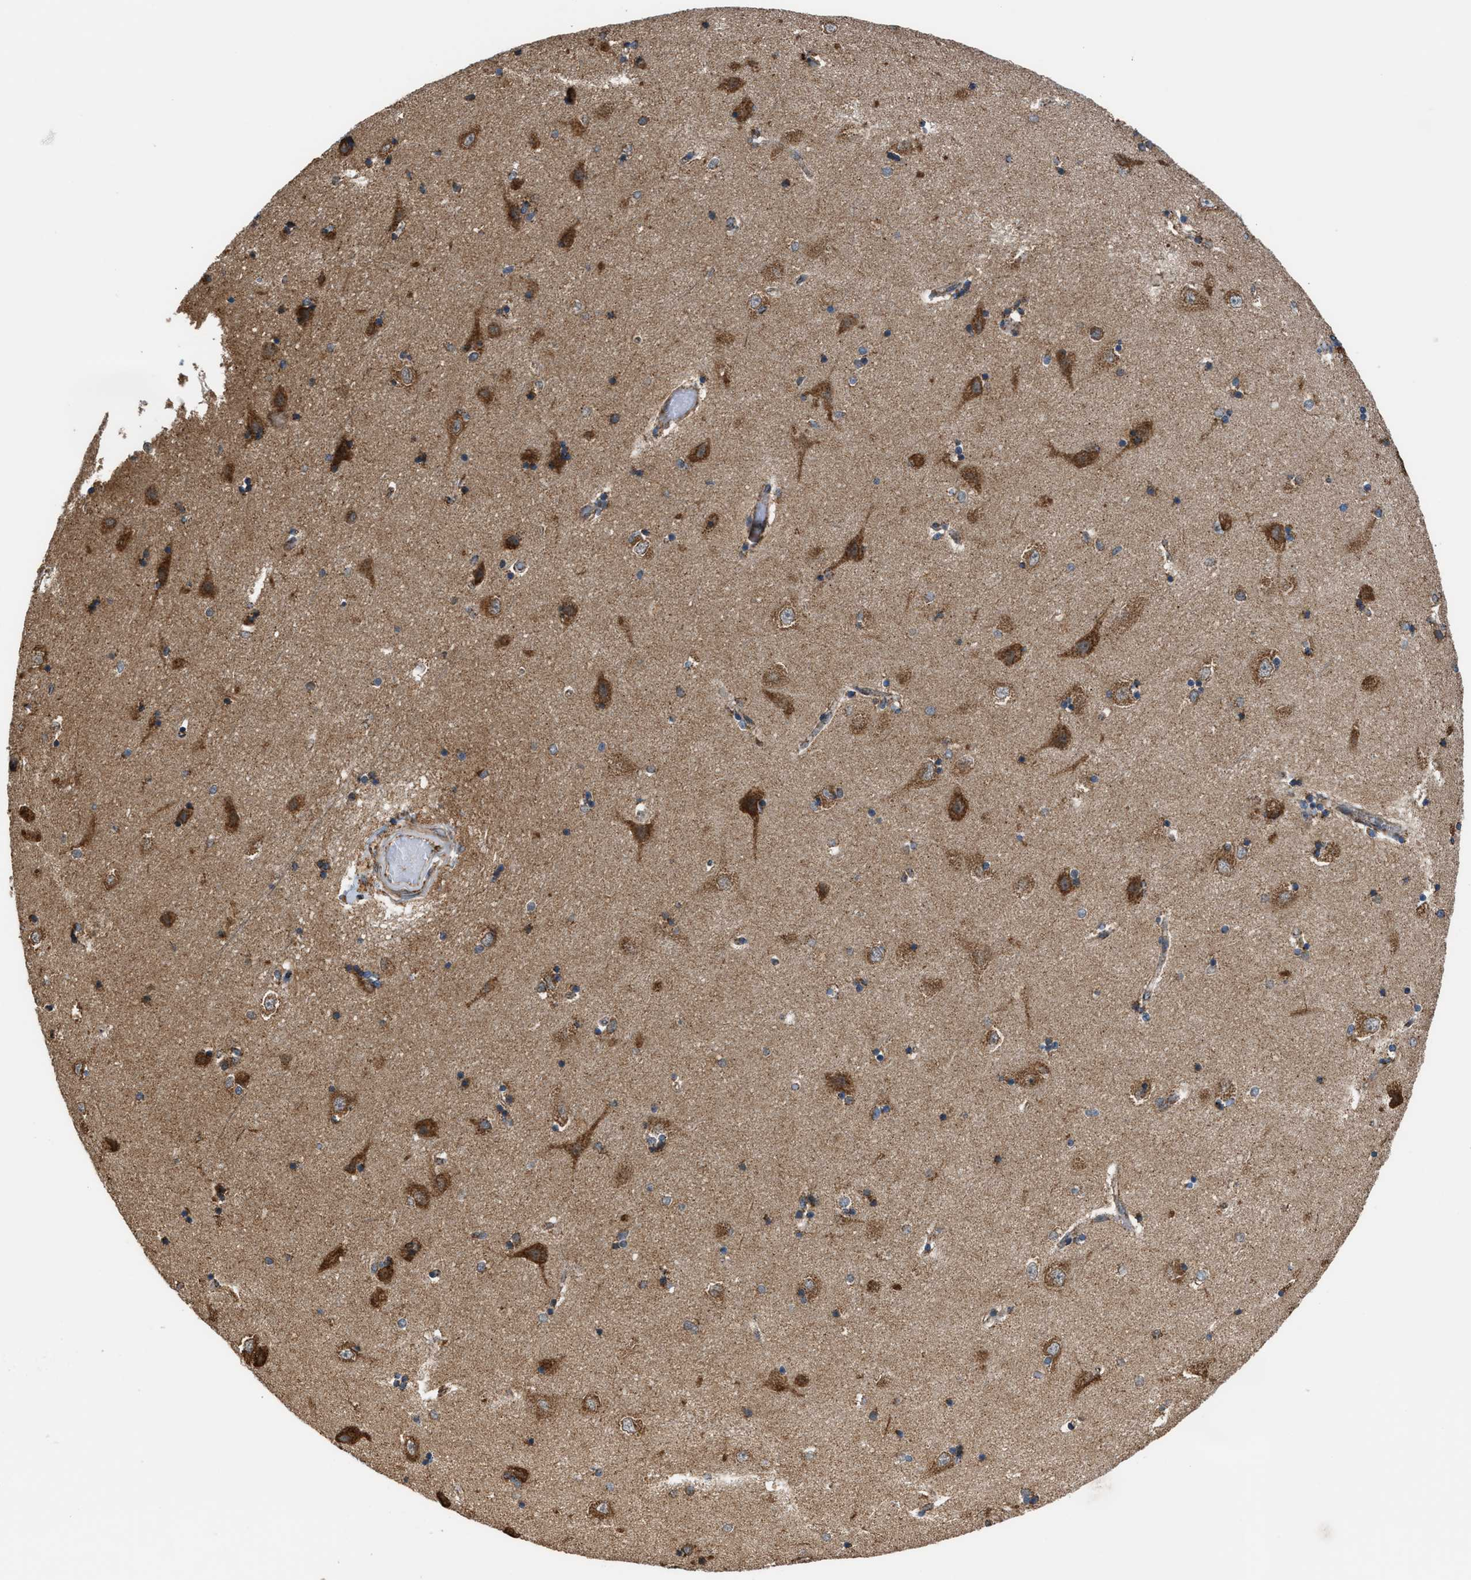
{"staining": {"intensity": "moderate", "quantity": "<25%", "location": "cytoplasmic/membranous"}, "tissue": "hippocampus", "cell_type": "Glial cells", "image_type": "normal", "snomed": [{"axis": "morphology", "description": "Normal tissue, NOS"}, {"axis": "topography", "description": "Hippocampus"}], "caption": "Immunohistochemistry (IHC) of benign hippocampus shows low levels of moderate cytoplasmic/membranous expression in approximately <25% of glial cells.", "gene": "SGSM2", "patient": {"sex": "male", "age": 45}}